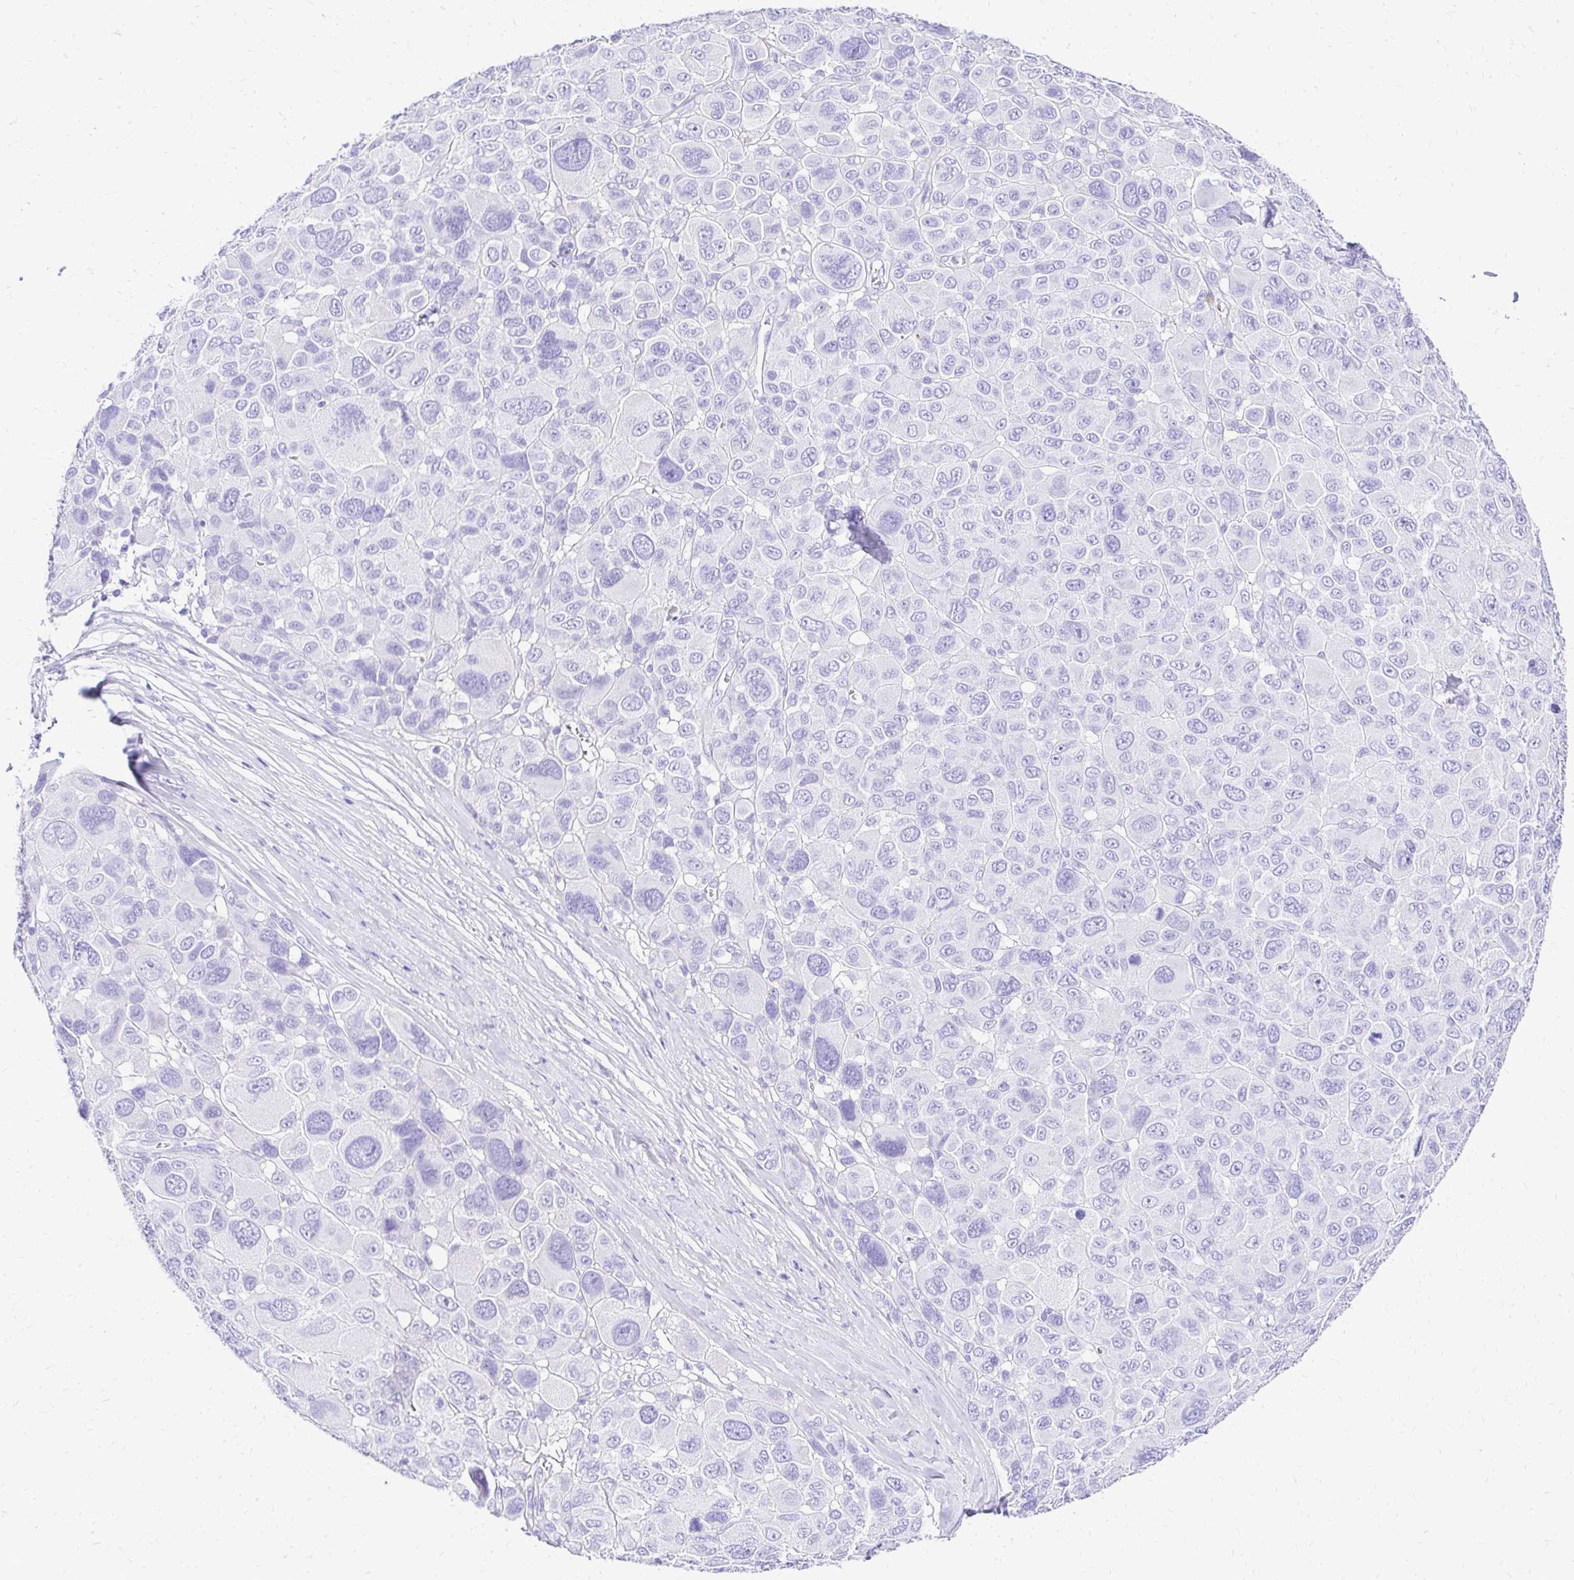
{"staining": {"intensity": "negative", "quantity": "none", "location": "none"}, "tissue": "melanoma", "cell_type": "Tumor cells", "image_type": "cancer", "snomed": [{"axis": "morphology", "description": "Malignant melanoma, NOS"}, {"axis": "topography", "description": "Skin"}], "caption": "High magnification brightfield microscopy of malignant melanoma stained with DAB (3,3'-diaminobenzidine) (brown) and counterstained with hematoxylin (blue): tumor cells show no significant expression.", "gene": "S100G", "patient": {"sex": "female", "age": 66}}